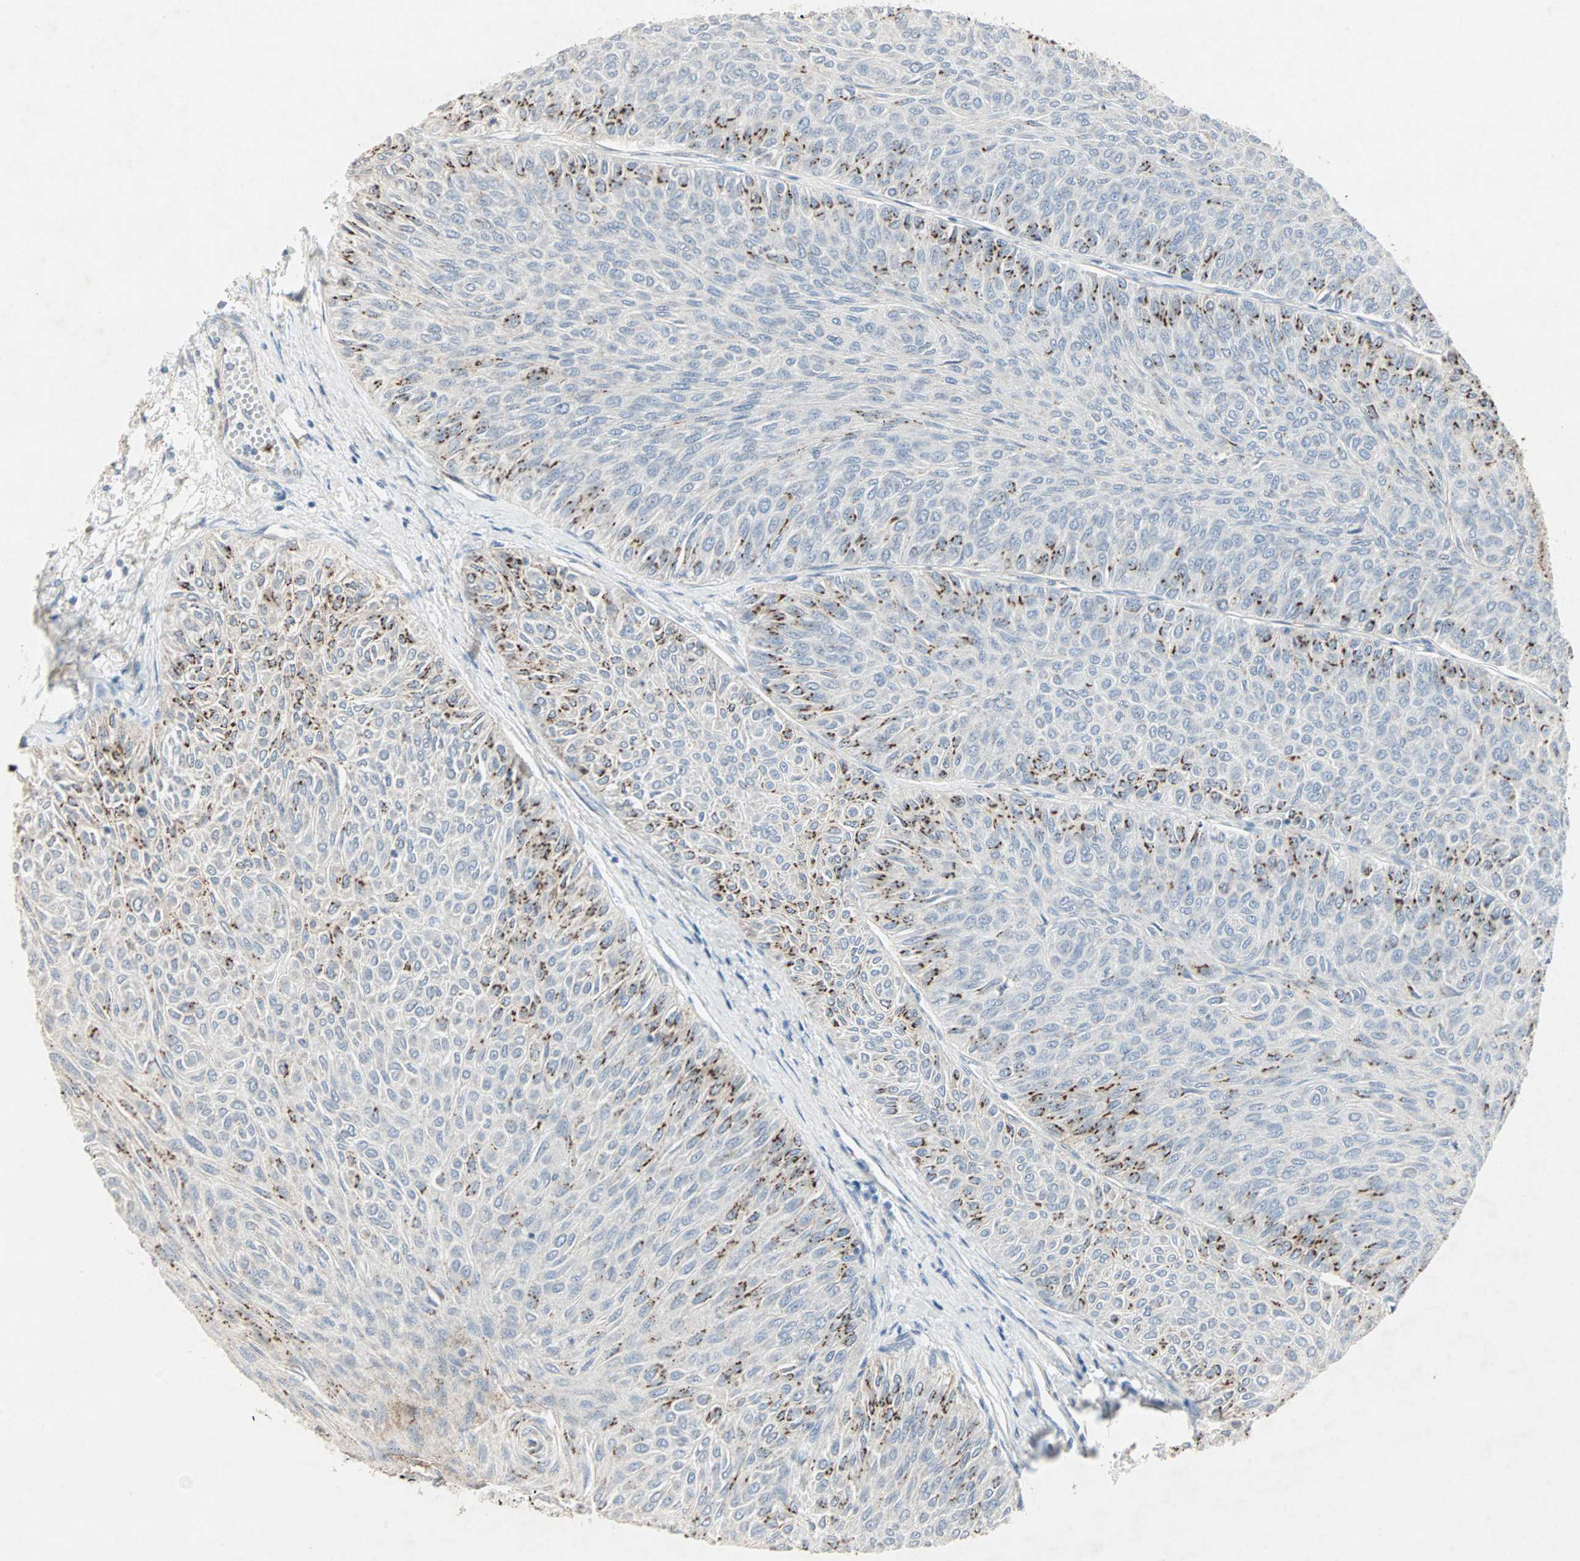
{"staining": {"intensity": "strong", "quantity": "<25%", "location": "cytoplasmic/membranous"}, "tissue": "urothelial cancer", "cell_type": "Tumor cells", "image_type": "cancer", "snomed": [{"axis": "morphology", "description": "Urothelial carcinoma, Low grade"}, {"axis": "topography", "description": "Urinary bladder"}], "caption": "Protein expression analysis of human urothelial carcinoma (low-grade) reveals strong cytoplasmic/membranous staining in approximately <25% of tumor cells.", "gene": "CEACAM6", "patient": {"sex": "male", "age": 78}}